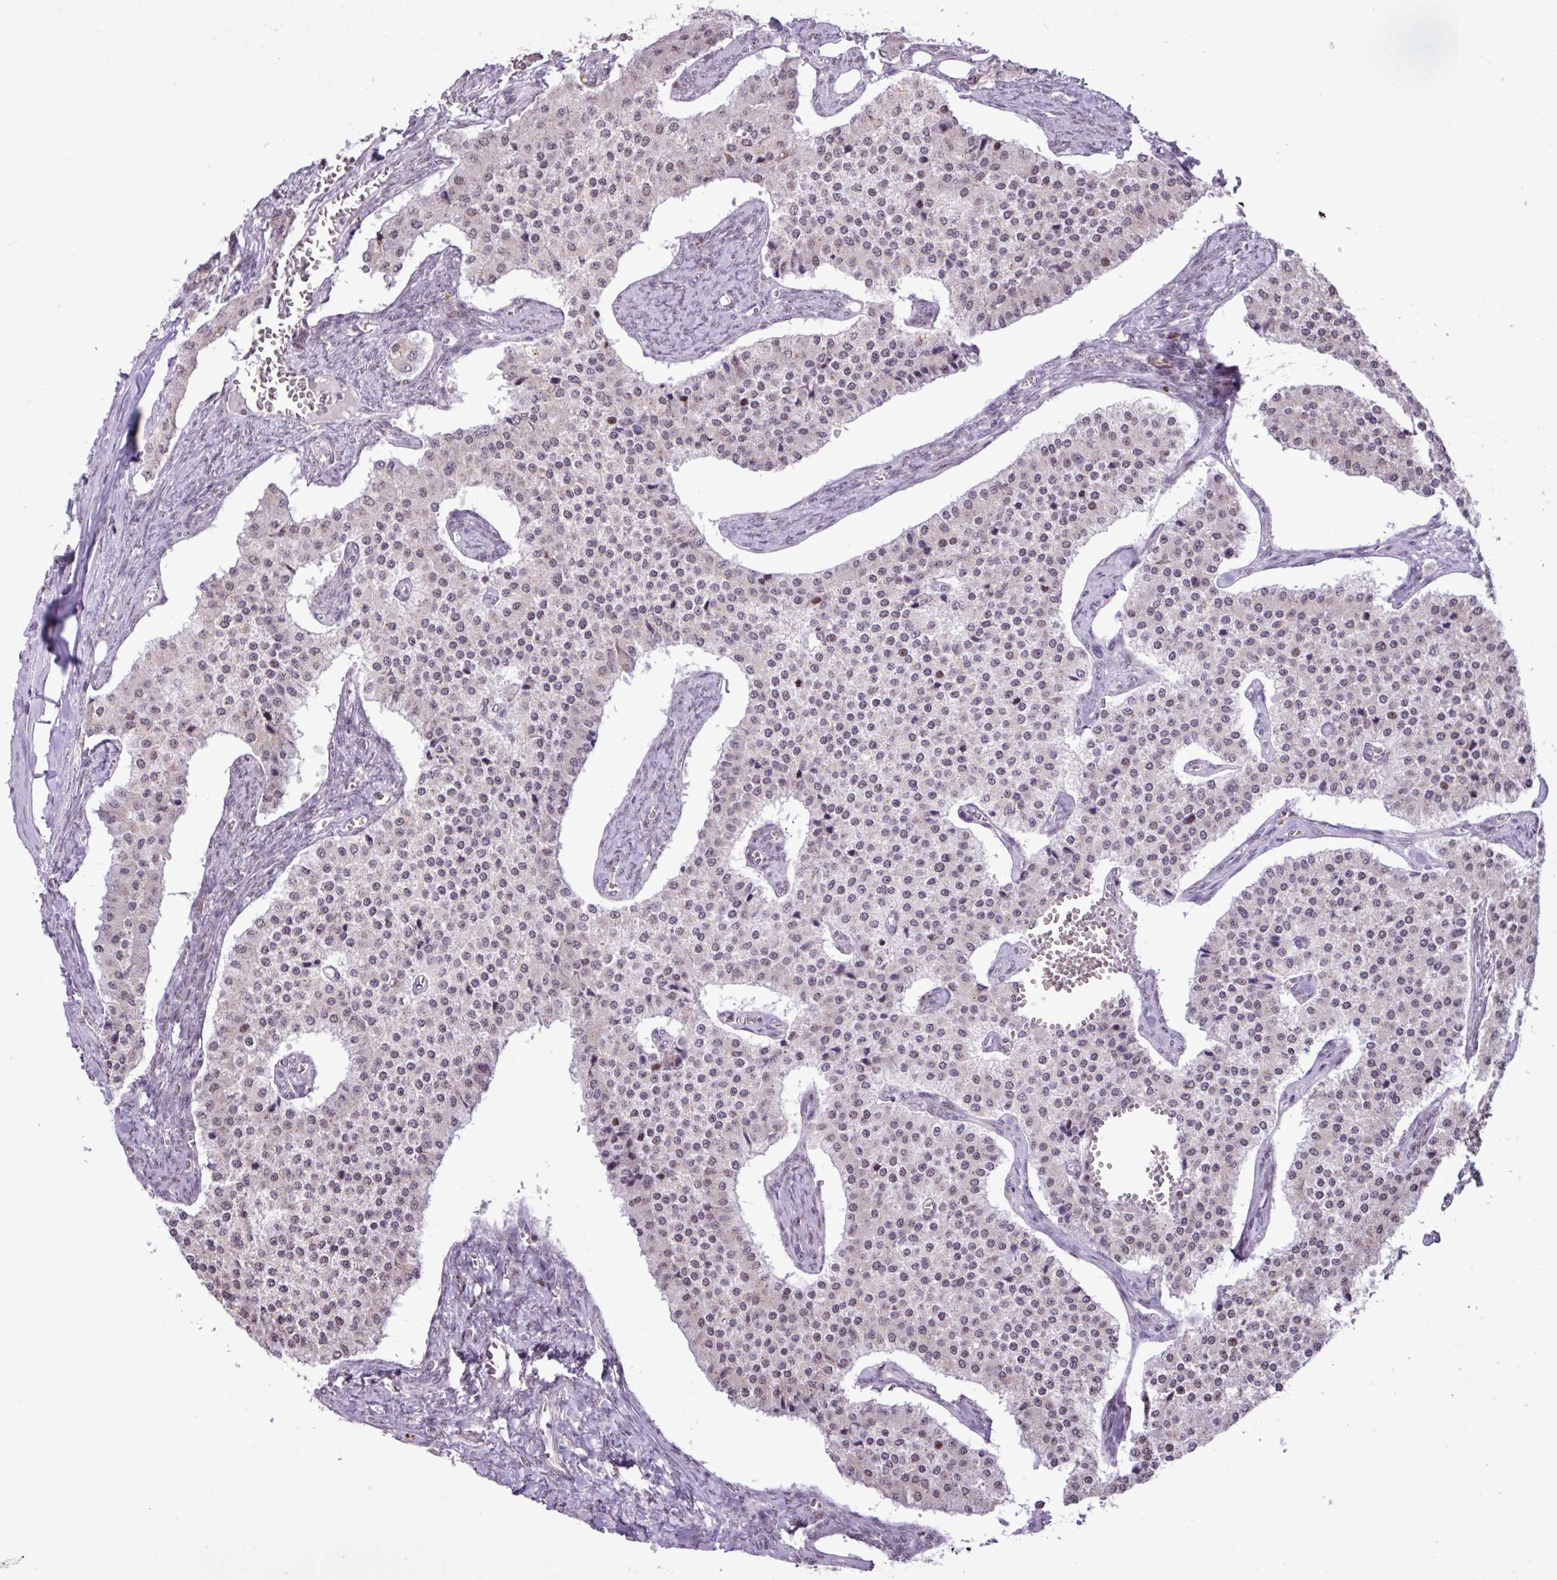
{"staining": {"intensity": "weak", "quantity": "25%-75%", "location": "nuclear"}, "tissue": "carcinoid", "cell_type": "Tumor cells", "image_type": "cancer", "snomed": [{"axis": "morphology", "description": "Carcinoid, malignant, NOS"}, {"axis": "topography", "description": "Colon"}], "caption": "The immunohistochemical stain highlights weak nuclear expression in tumor cells of carcinoid (malignant) tissue. The protein is stained brown, and the nuclei are stained in blue (DAB IHC with brightfield microscopy, high magnification).", "gene": "ZNF354A", "patient": {"sex": "female", "age": 52}}